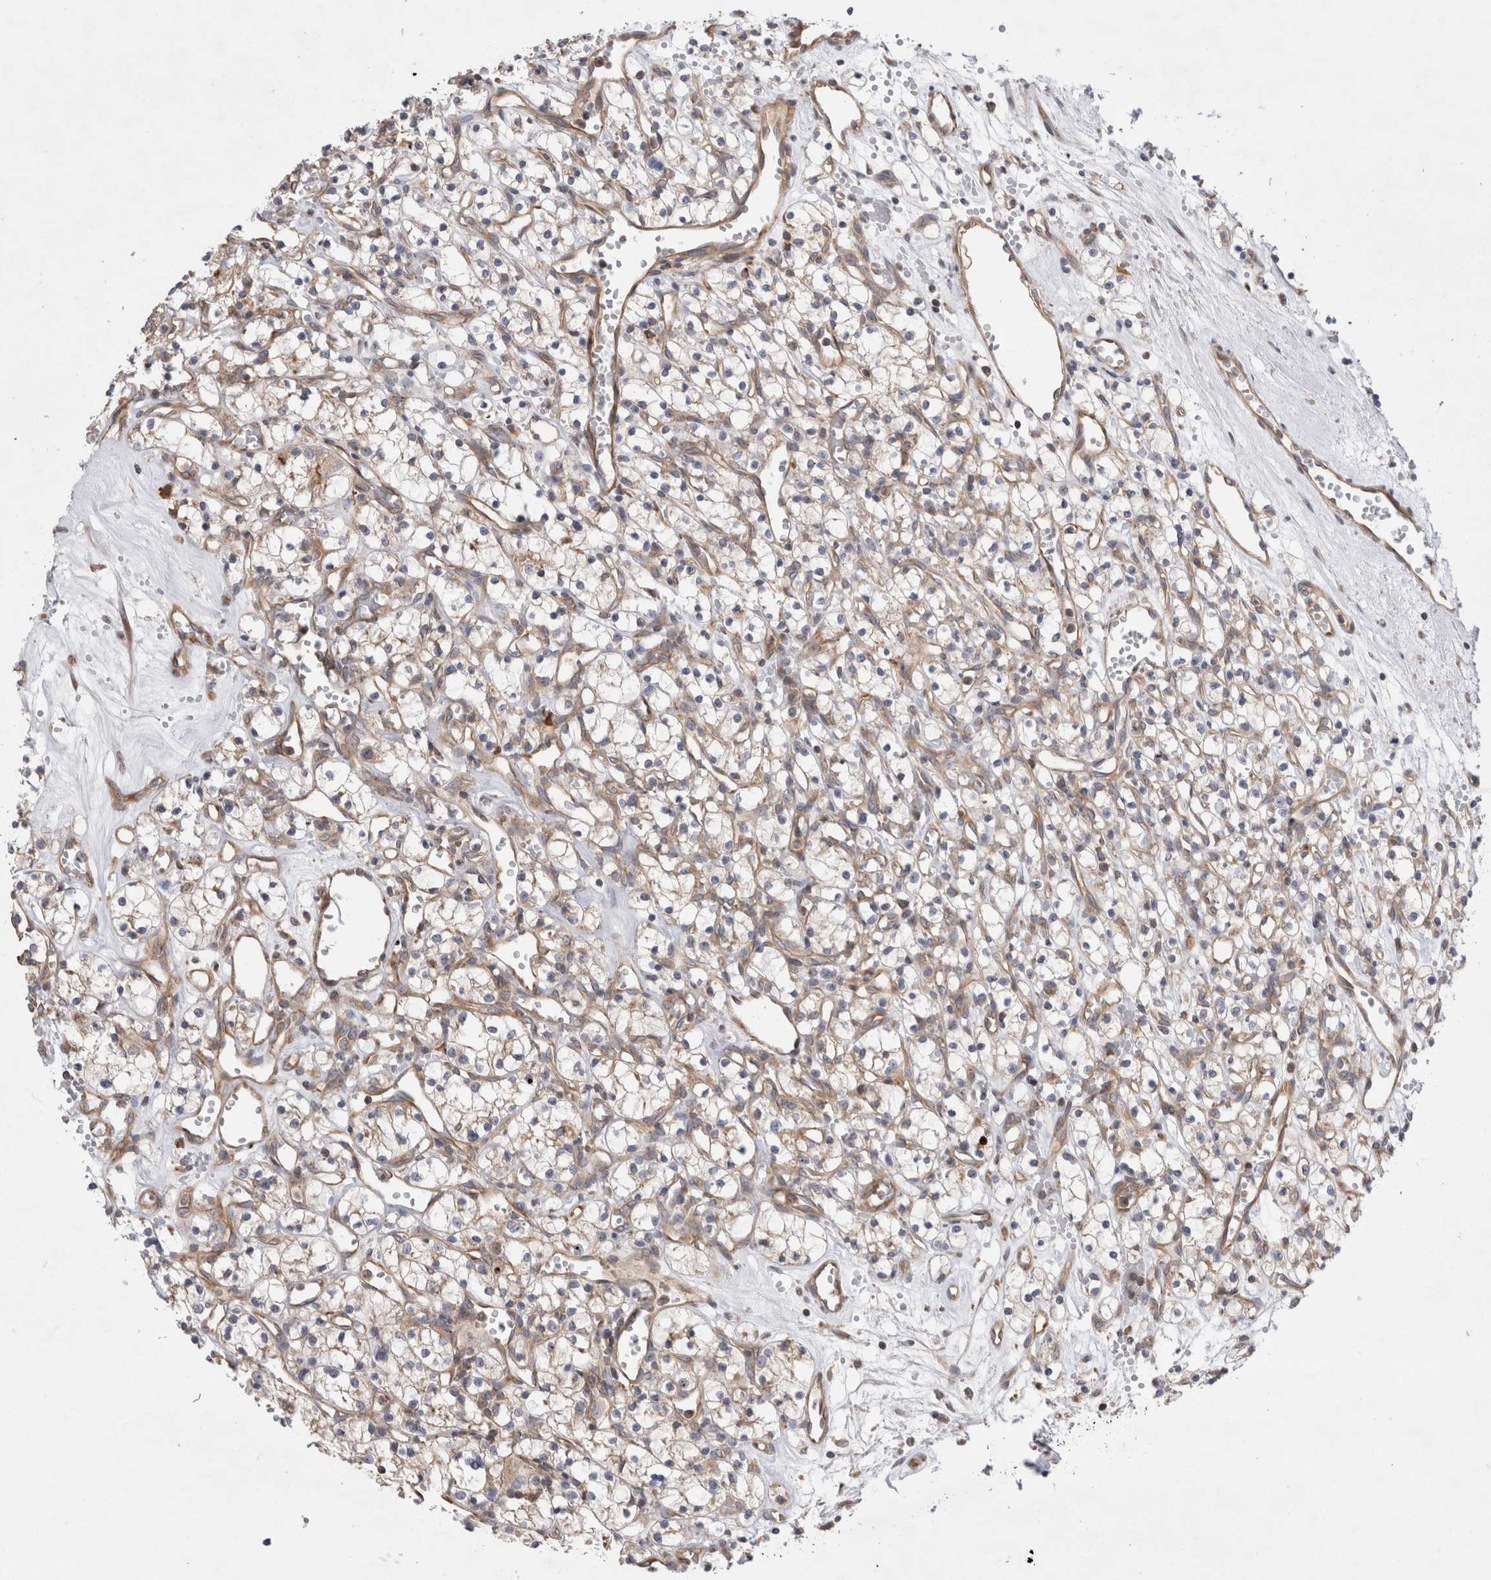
{"staining": {"intensity": "weak", "quantity": ">75%", "location": "cytoplasmic/membranous"}, "tissue": "renal cancer", "cell_type": "Tumor cells", "image_type": "cancer", "snomed": [{"axis": "morphology", "description": "Adenocarcinoma, NOS"}, {"axis": "topography", "description": "Kidney"}], "caption": "Tumor cells exhibit weak cytoplasmic/membranous positivity in about >75% of cells in adenocarcinoma (renal). (IHC, brightfield microscopy, high magnification).", "gene": "PDCD10", "patient": {"sex": "female", "age": 59}}